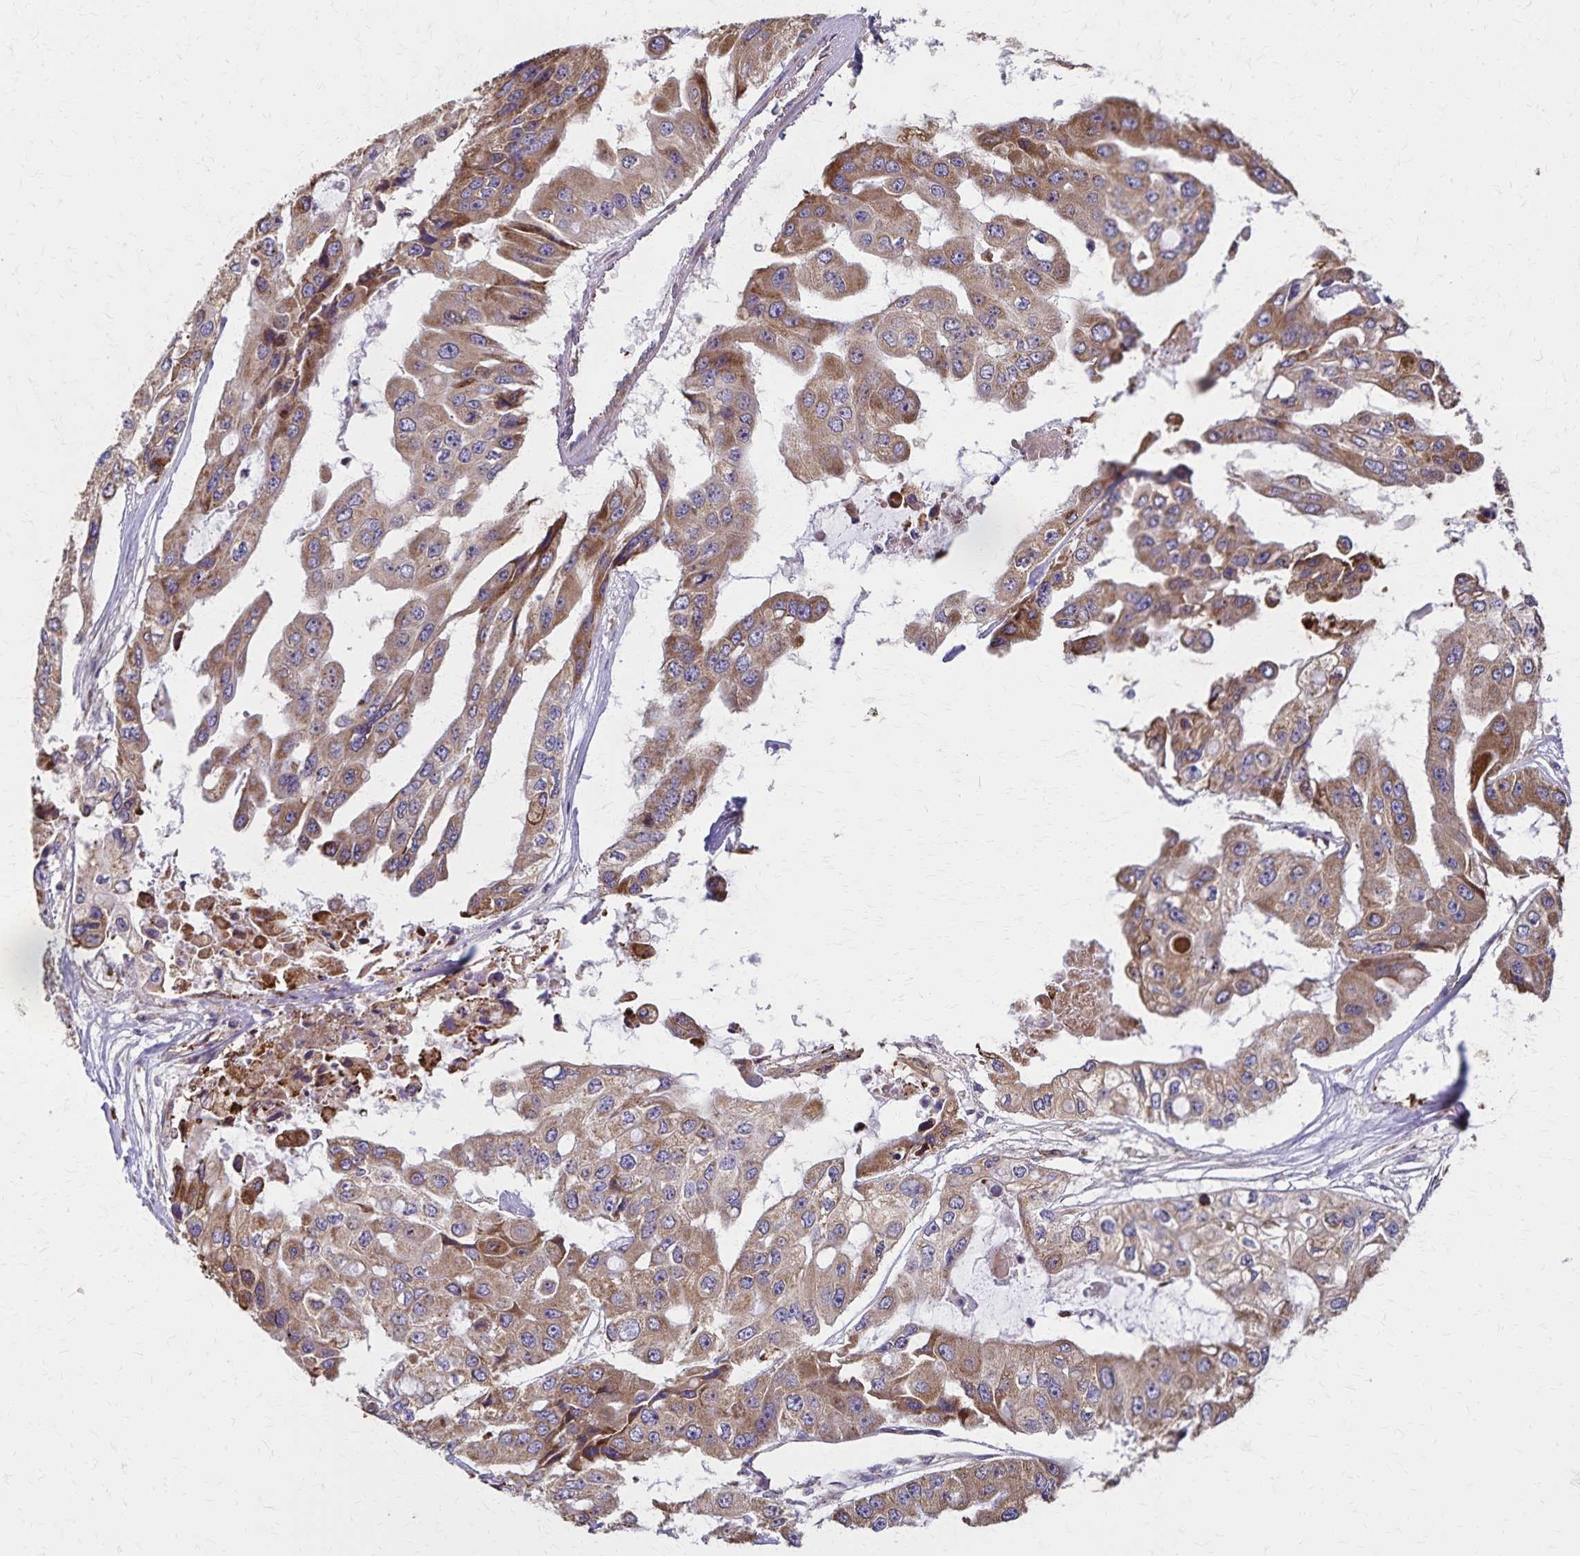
{"staining": {"intensity": "moderate", "quantity": ">75%", "location": "cytoplasmic/membranous"}, "tissue": "ovarian cancer", "cell_type": "Tumor cells", "image_type": "cancer", "snomed": [{"axis": "morphology", "description": "Cystadenocarcinoma, serous, NOS"}, {"axis": "topography", "description": "Ovary"}], "caption": "Immunohistochemical staining of ovarian cancer exhibits moderate cytoplasmic/membranous protein positivity in about >75% of tumor cells.", "gene": "RNF10", "patient": {"sex": "female", "age": 56}}